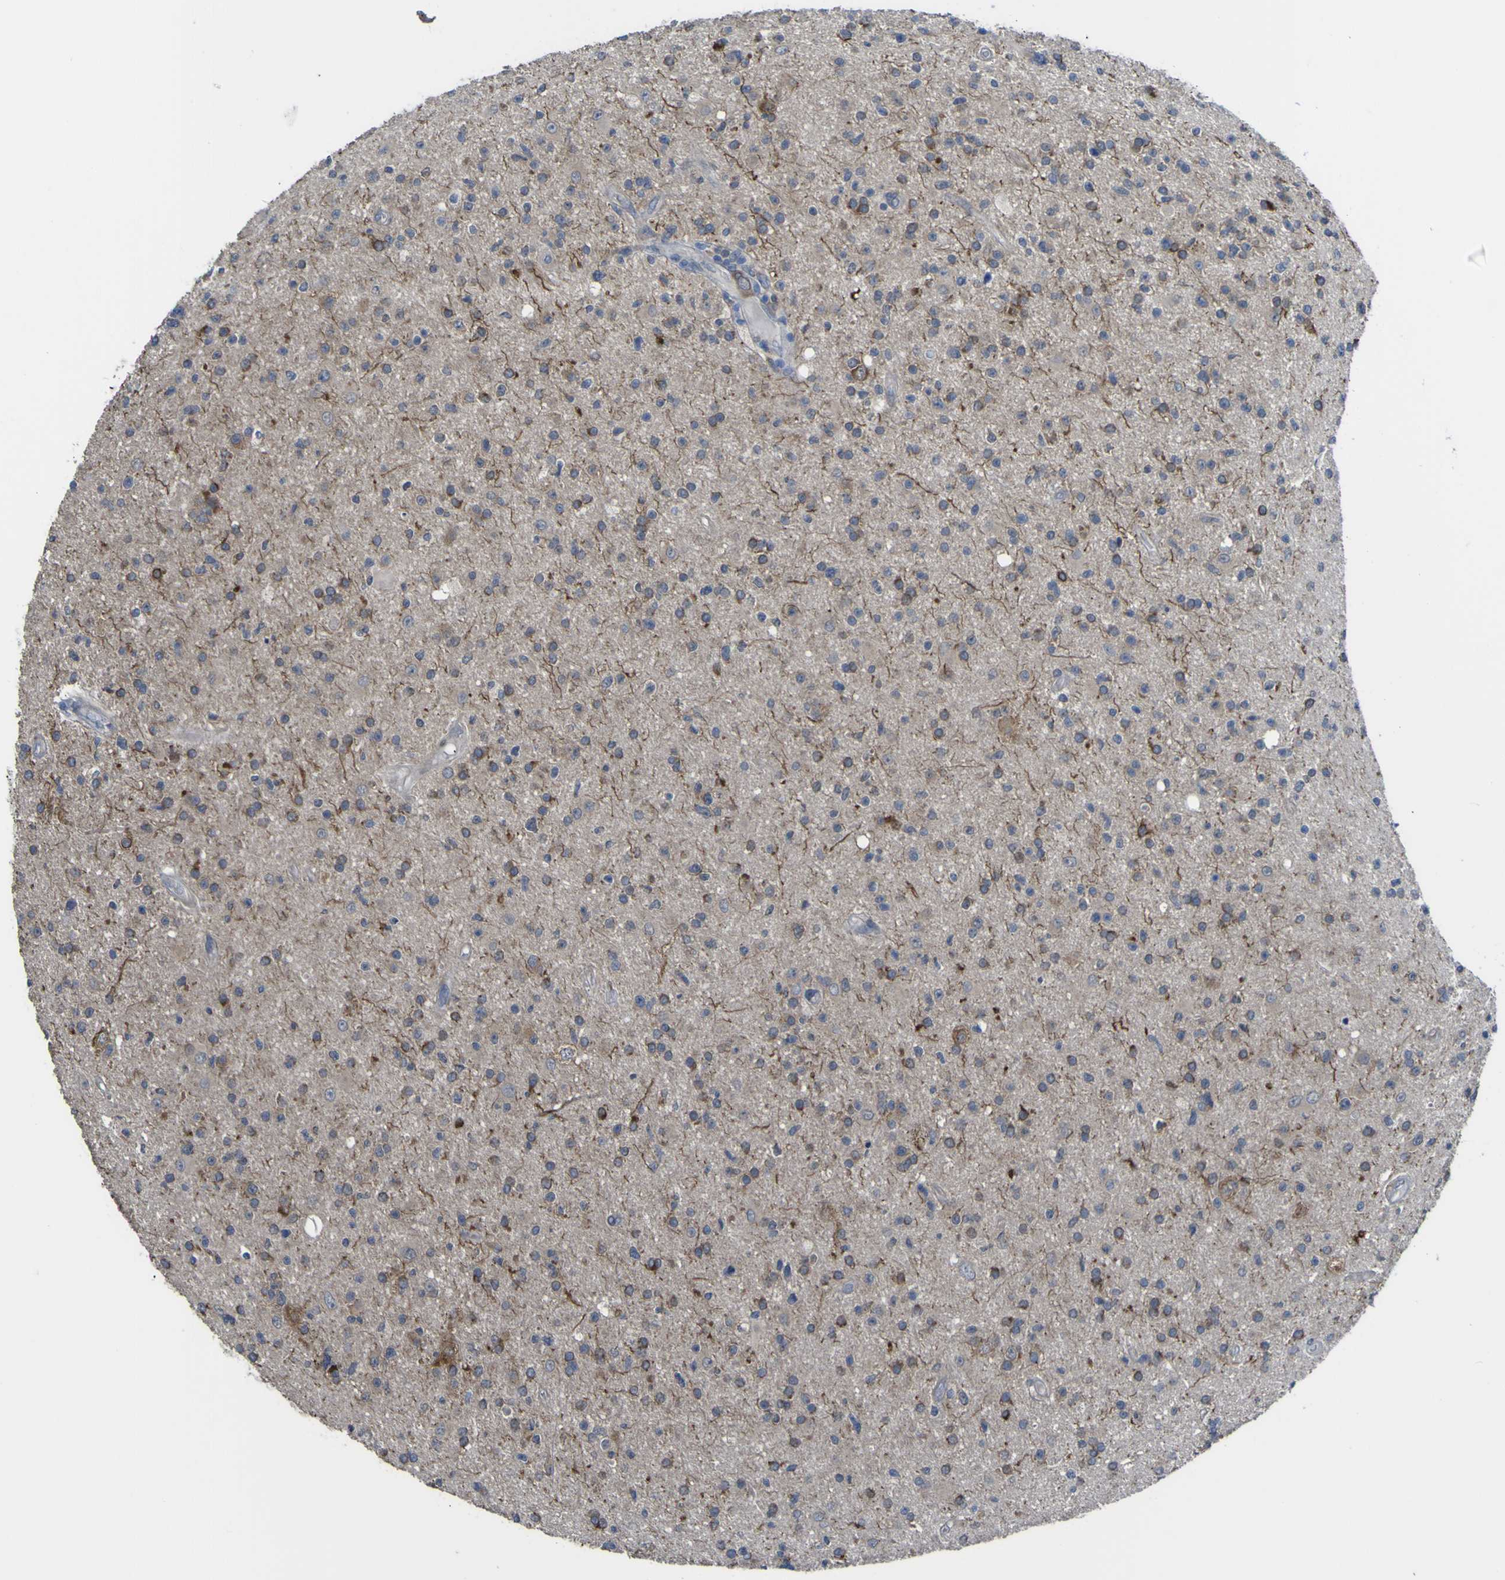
{"staining": {"intensity": "moderate", "quantity": "<25%", "location": "cytoplasmic/membranous"}, "tissue": "glioma", "cell_type": "Tumor cells", "image_type": "cancer", "snomed": [{"axis": "morphology", "description": "Glioma, malignant, High grade"}, {"axis": "topography", "description": "Brain"}], "caption": "DAB (3,3'-diaminobenzidine) immunohistochemical staining of malignant glioma (high-grade) shows moderate cytoplasmic/membranous protein staining in about <25% of tumor cells. Ihc stains the protein in brown and the nuclei are stained blue.", "gene": "TNFRSF11A", "patient": {"sex": "male", "age": 33}}